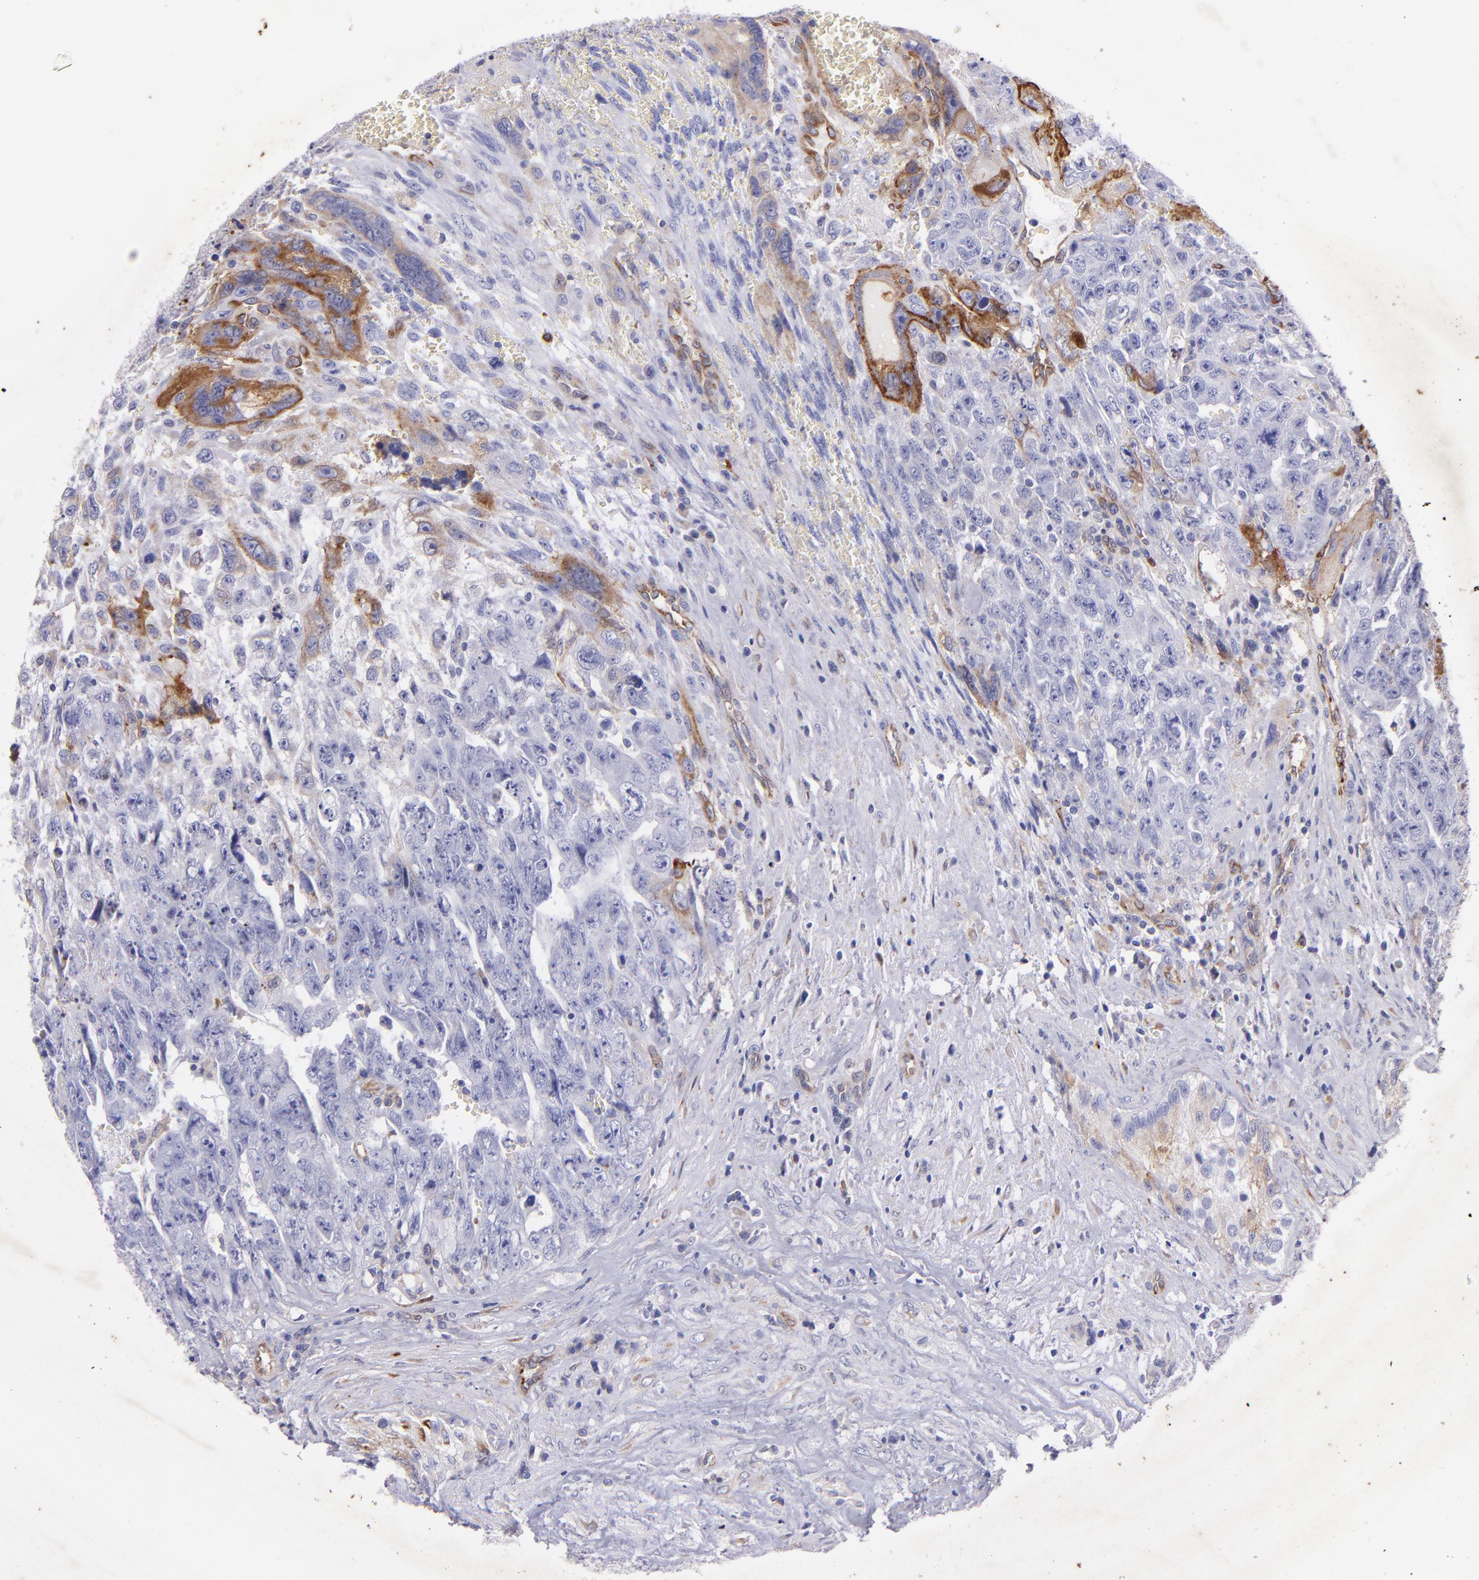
{"staining": {"intensity": "strong", "quantity": "<25%", "location": "cytoplasmic/membranous"}, "tissue": "testis cancer", "cell_type": "Tumor cells", "image_type": "cancer", "snomed": [{"axis": "morphology", "description": "Carcinoma, Embryonal, NOS"}, {"axis": "topography", "description": "Testis"}], "caption": "Embryonal carcinoma (testis) was stained to show a protein in brown. There is medium levels of strong cytoplasmic/membranous expression in approximately <25% of tumor cells.", "gene": "RET", "patient": {"sex": "male", "age": 28}}